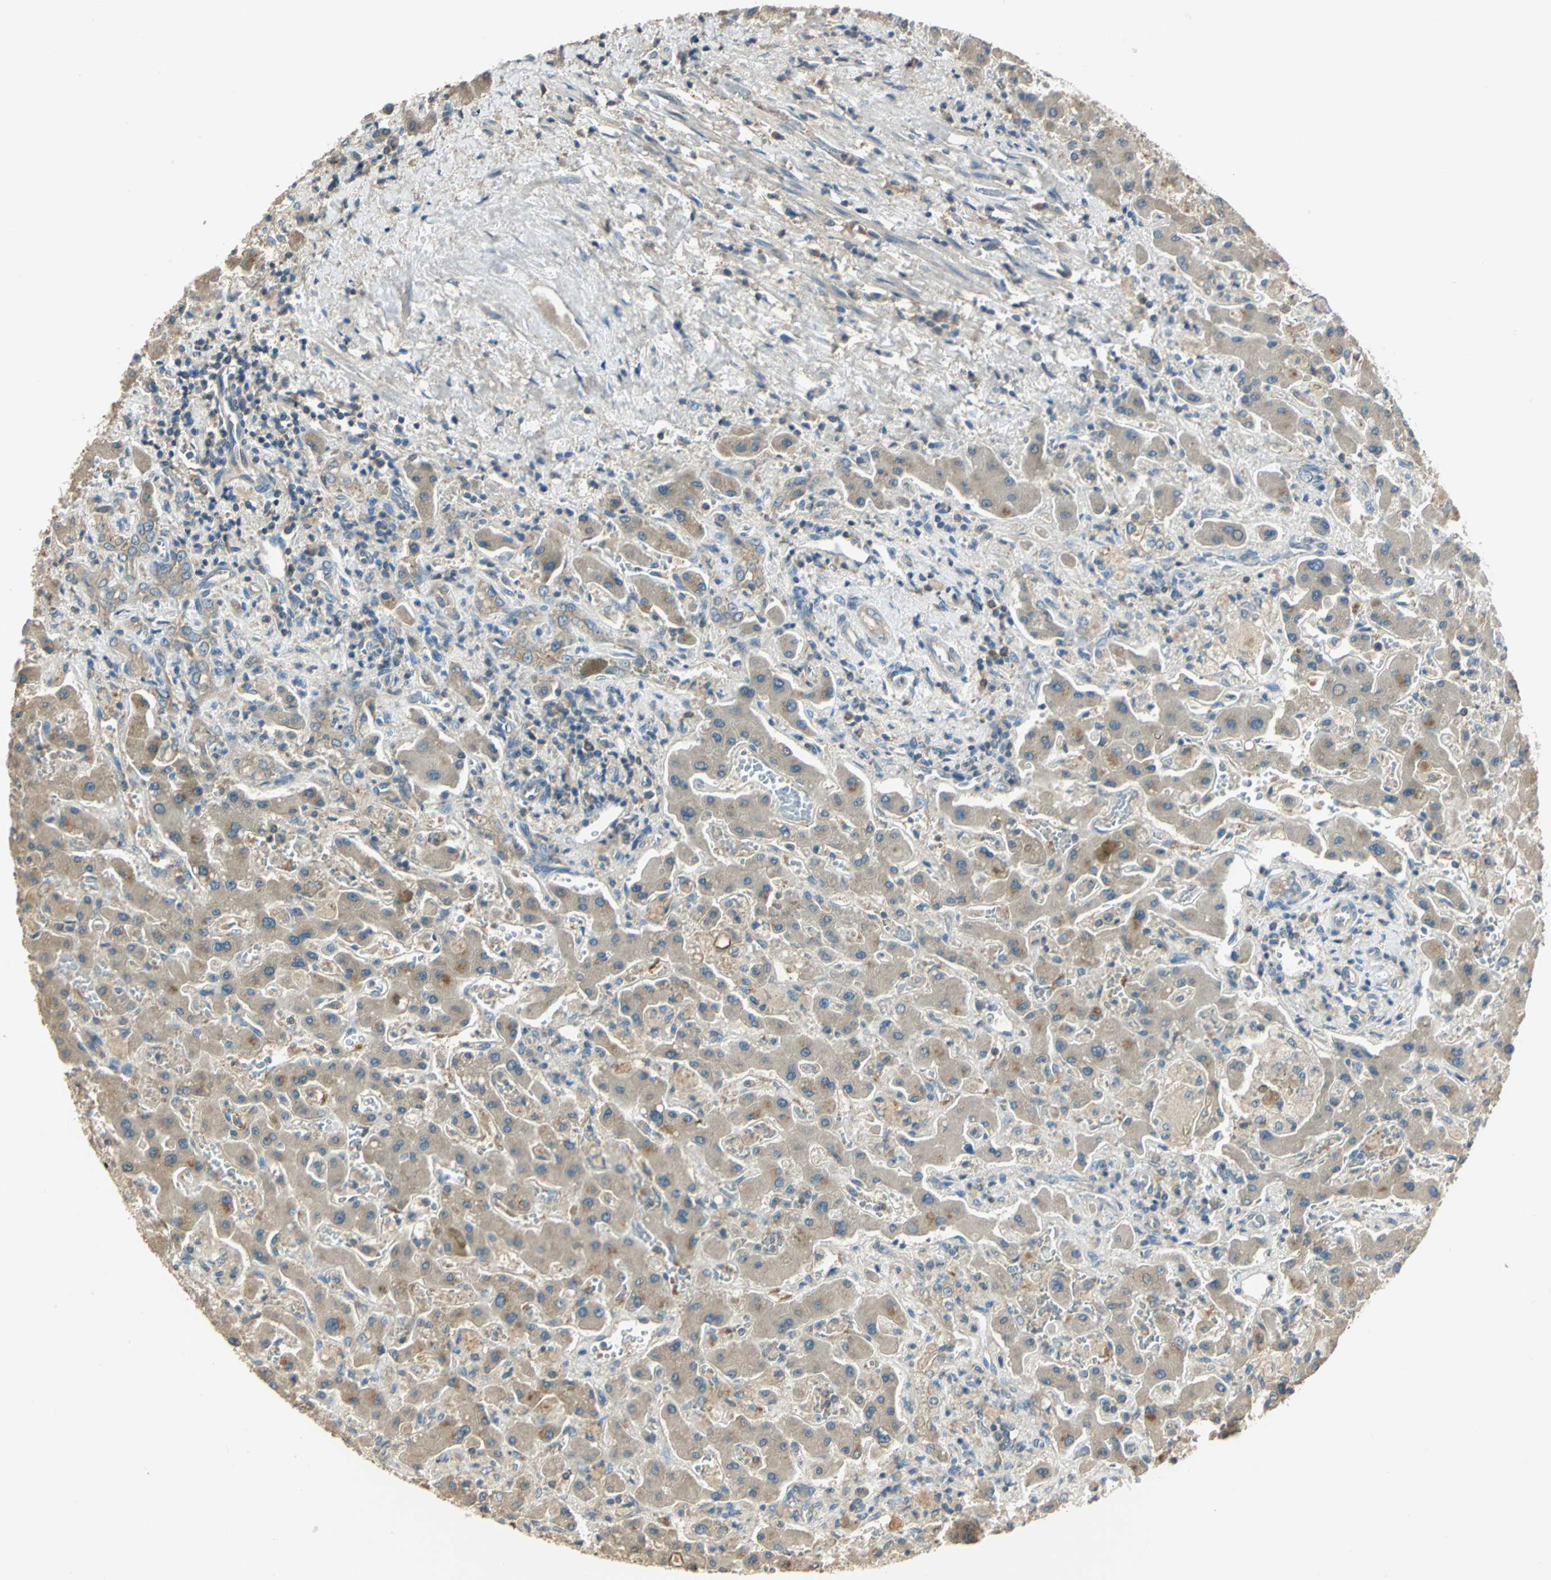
{"staining": {"intensity": "moderate", "quantity": ">75%", "location": "cytoplasmic/membranous"}, "tissue": "liver cancer", "cell_type": "Tumor cells", "image_type": "cancer", "snomed": [{"axis": "morphology", "description": "Cholangiocarcinoma"}, {"axis": "topography", "description": "Liver"}], "caption": "This is a photomicrograph of IHC staining of liver cancer, which shows moderate positivity in the cytoplasmic/membranous of tumor cells.", "gene": "SHC2", "patient": {"sex": "male", "age": 50}}